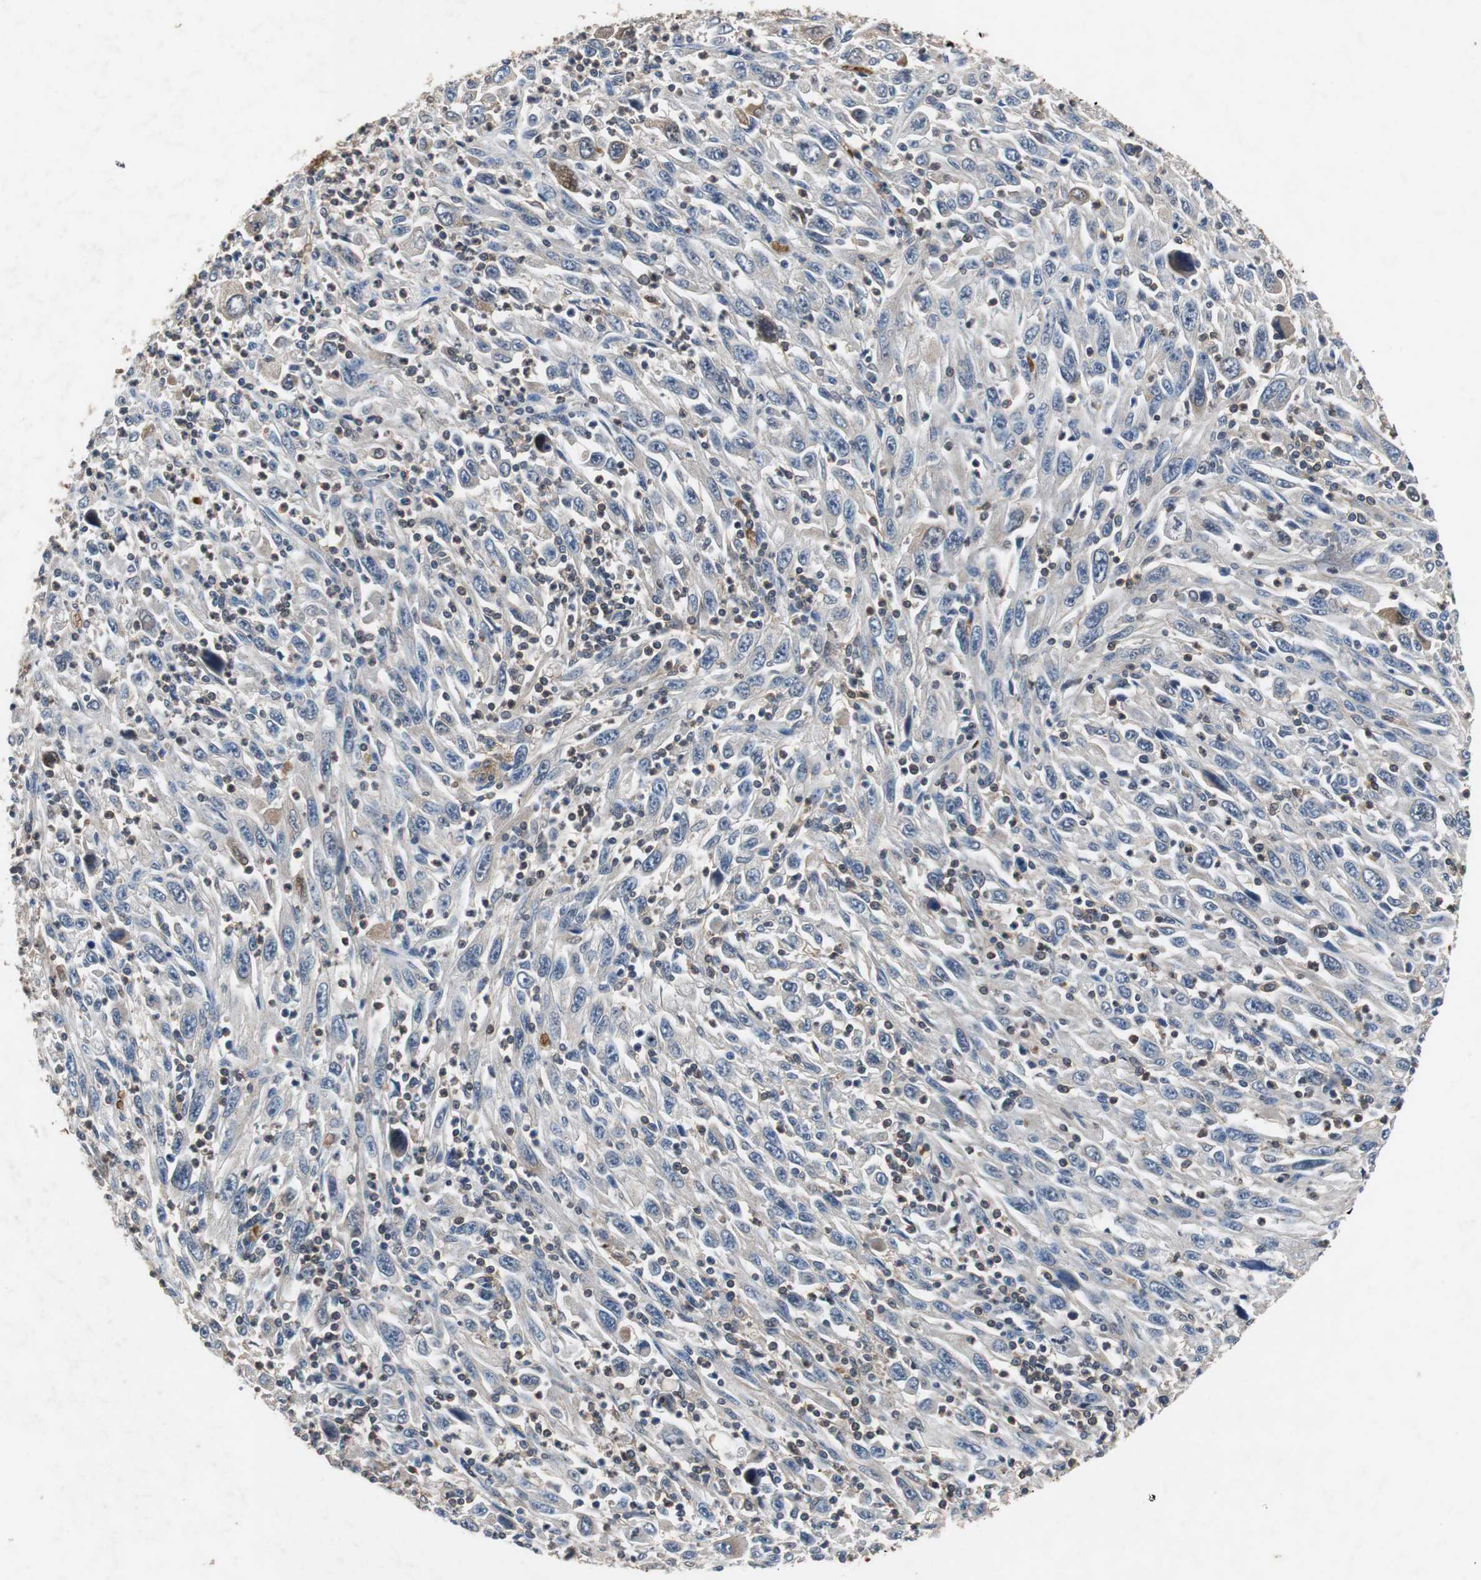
{"staining": {"intensity": "weak", "quantity": "<25%", "location": "cytoplasmic/membranous"}, "tissue": "melanoma", "cell_type": "Tumor cells", "image_type": "cancer", "snomed": [{"axis": "morphology", "description": "Malignant melanoma, Metastatic site"}, {"axis": "topography", "description": "Skin"}], "caption": "Histopathology image shows no protein staining in tumor cells of malignant melanoma (metastatic site) tissue. (IHC, brightfield microscopy, high magnification).", "gene": "CALB2", "patient": {"sex": "female", "age": 56}}